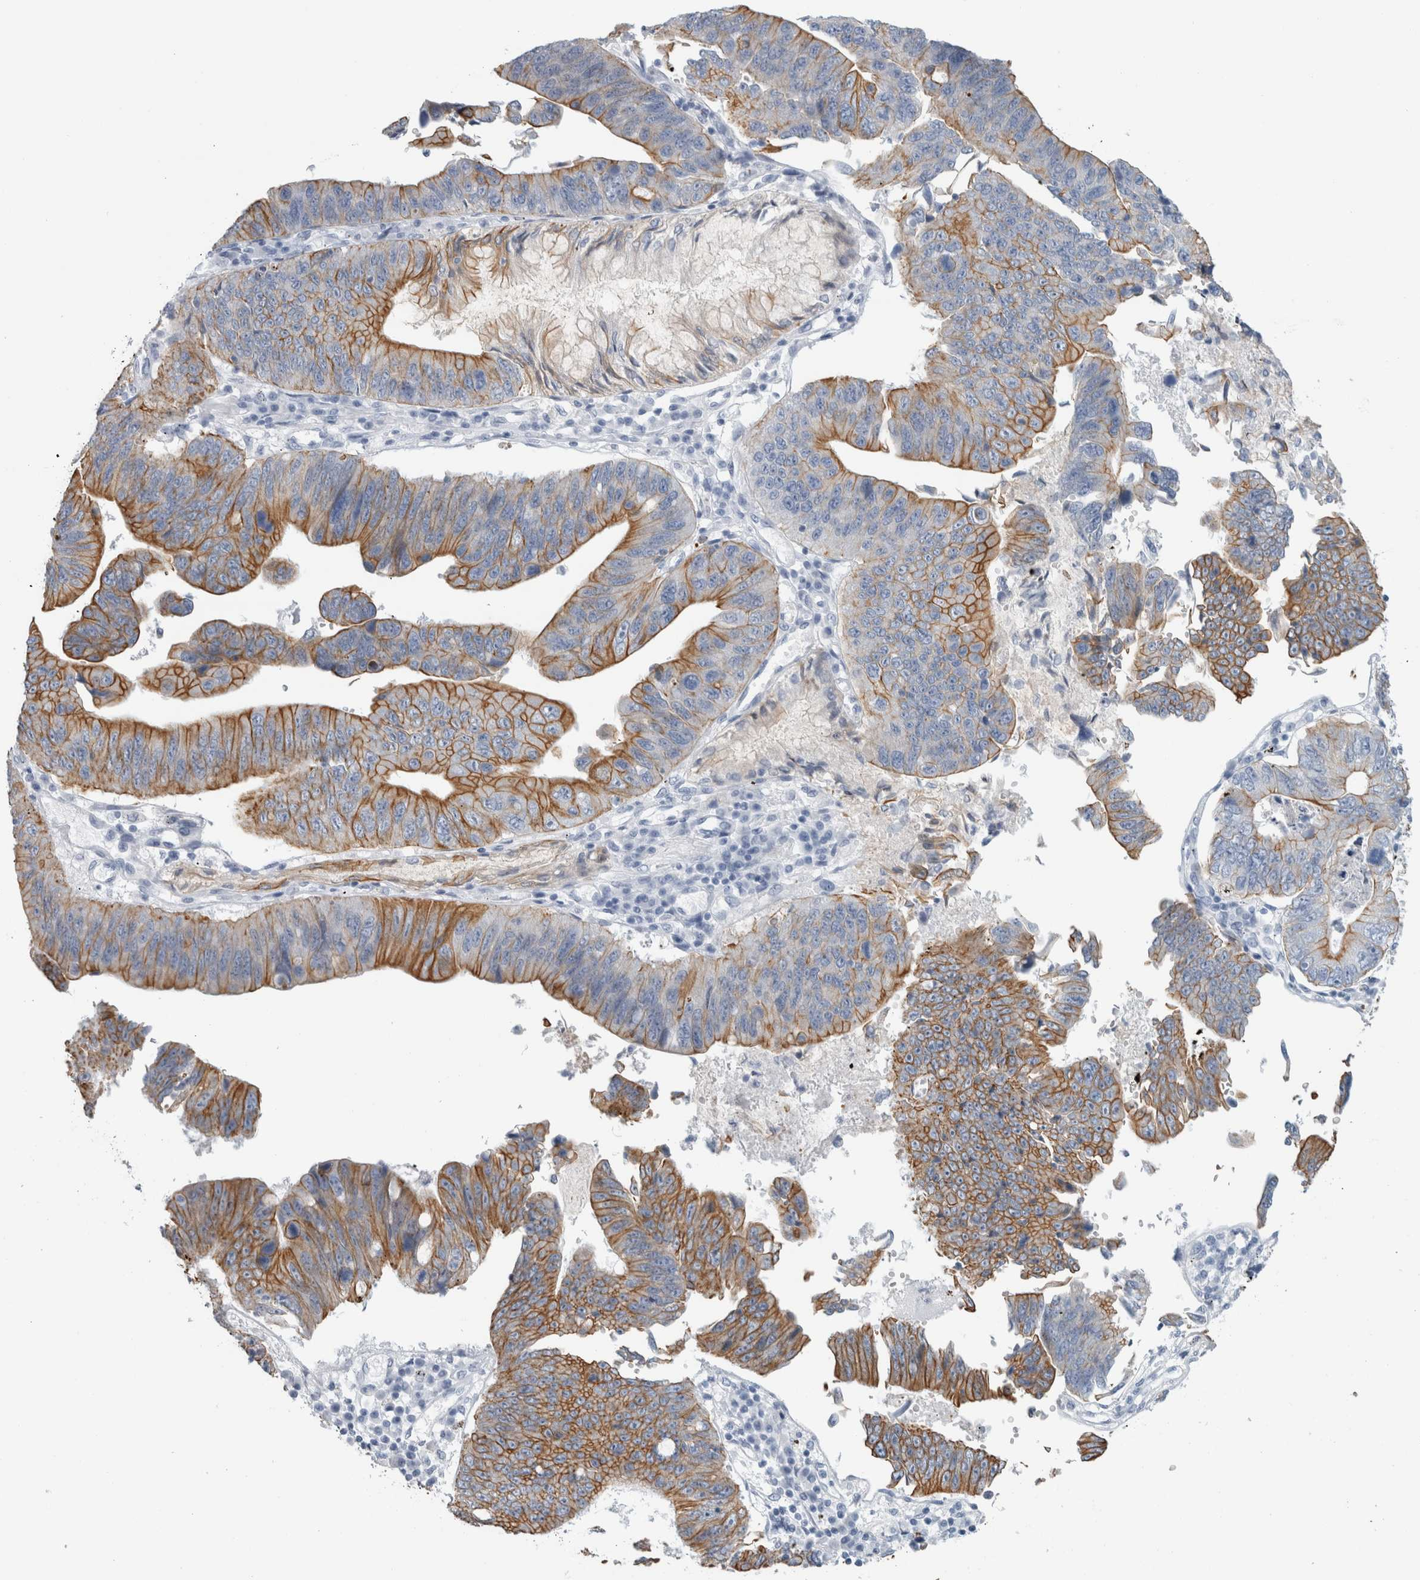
{"staining": {"intensity": "moderate", "quantity": "25%-75%", "location": "cytoplasmic/membranous"}, "tissue": "stomach cancer", "cell_type": "Tumor cells", "image_type": "cancer", "snomed": [{"axis": "morphology", "description": "Adenocarcinoma, NOS"}, {"axis": "topography", "description": "Stomach"}], "caption": "This histopathology image displays IHC staining of human adenocarcinoma (stomach), with medium moderate cytoplasmic/membranous positivity in approximately 25%-75% of tumor cells.", "gene": "RPH3AL", "patient": {"sex": "male", "age": 59}}